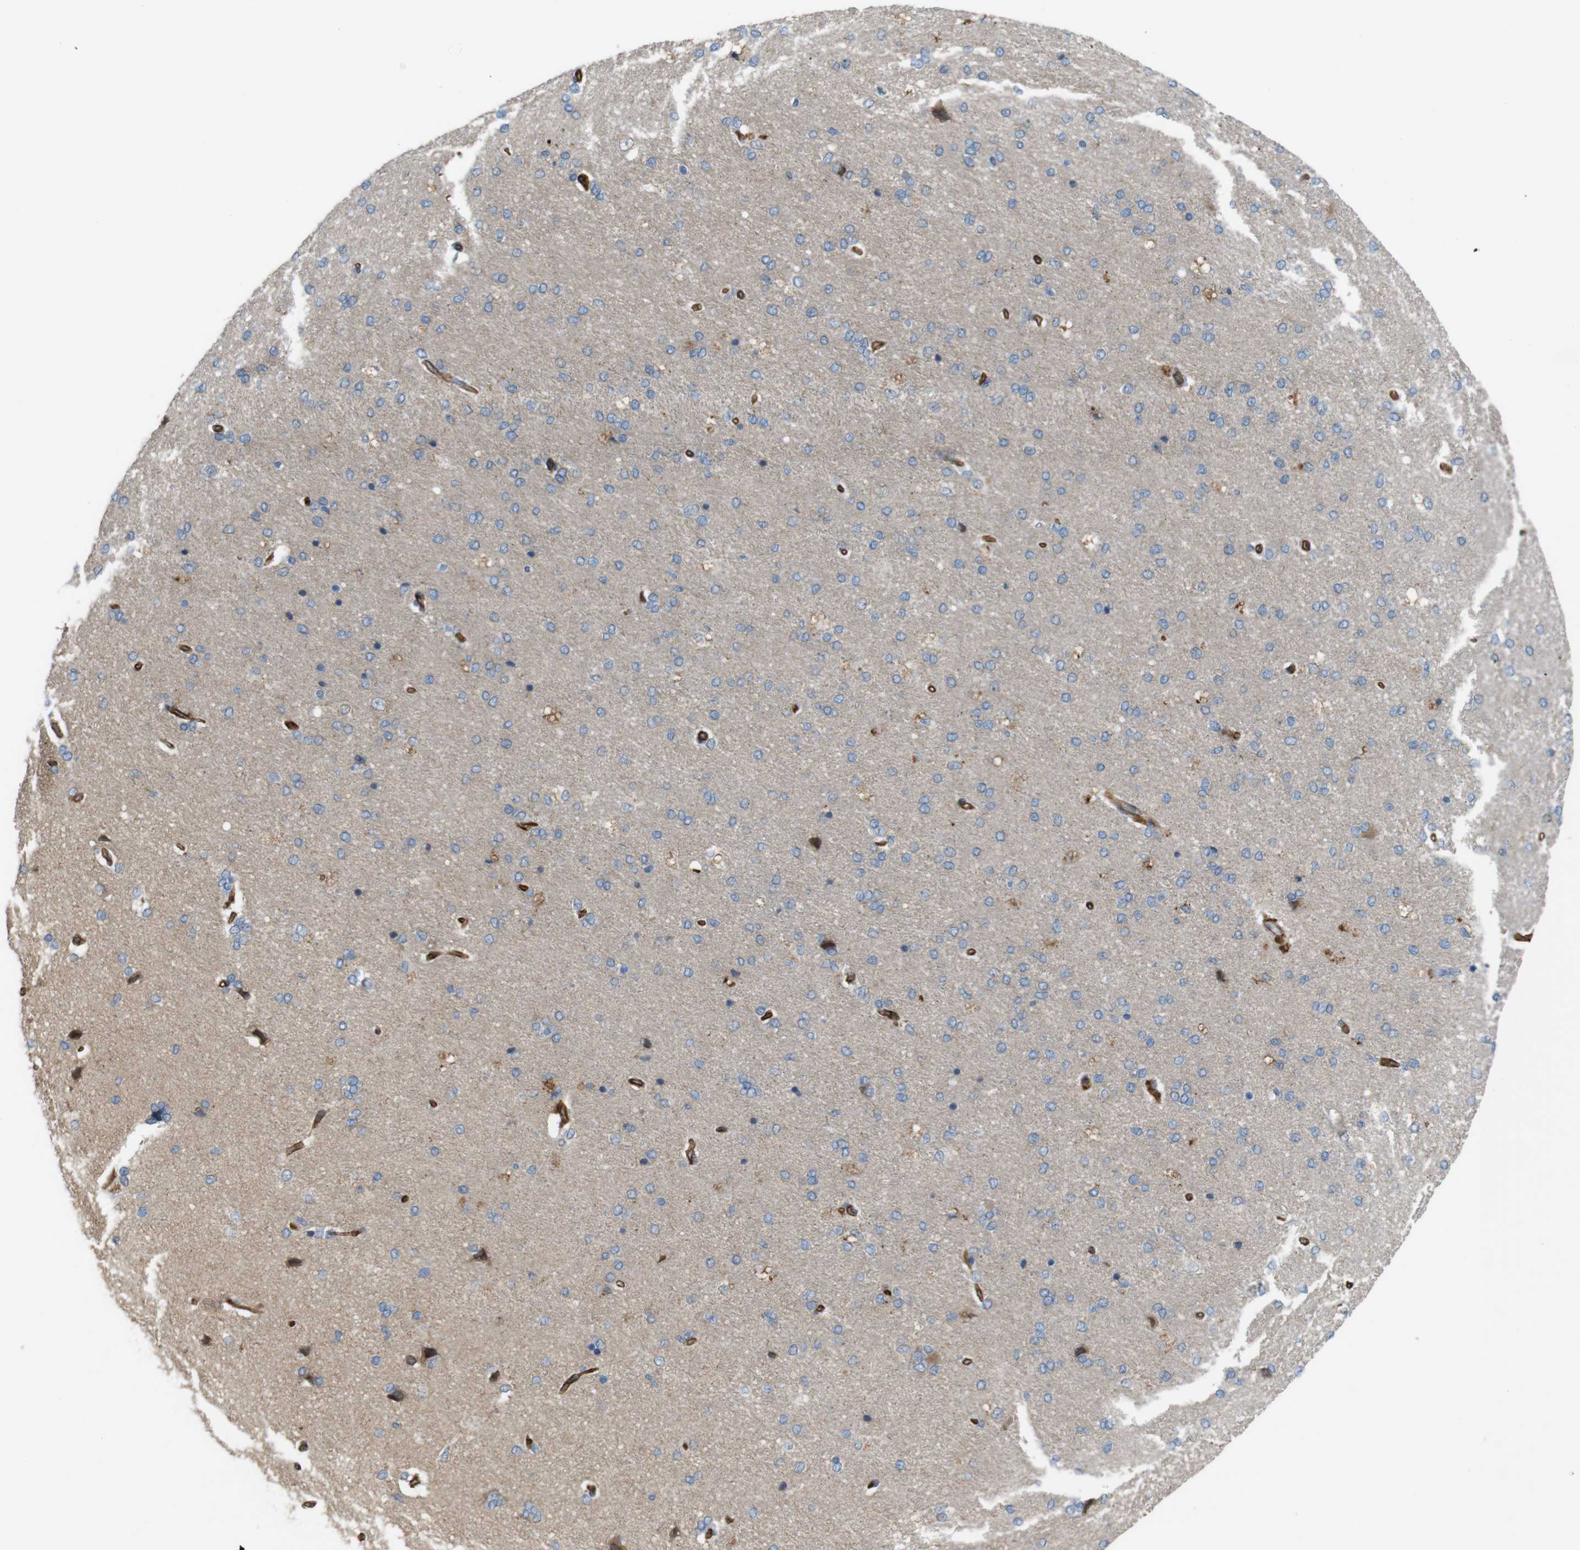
{"staining": {"intensity": "strong", "quantity": ">75%", "location": "cytoplasmic/membranous"}, "tissue": "cerebral cortex", "cell_type": "Endothelial cells", "image_type": "normal", "snomed": [{"axis": "morphology", "description": "Normal tissue, NOS"}, {"axis": "topography", "description": "Cerebral cortex"}], "caption": "Cerebral cortex stained with IHC shows strong cytoplasmic/membranous staining in approximately >75% of endothelial cells.", "gene": "BVES", "patient": {"sex": "male", "age": 62}}